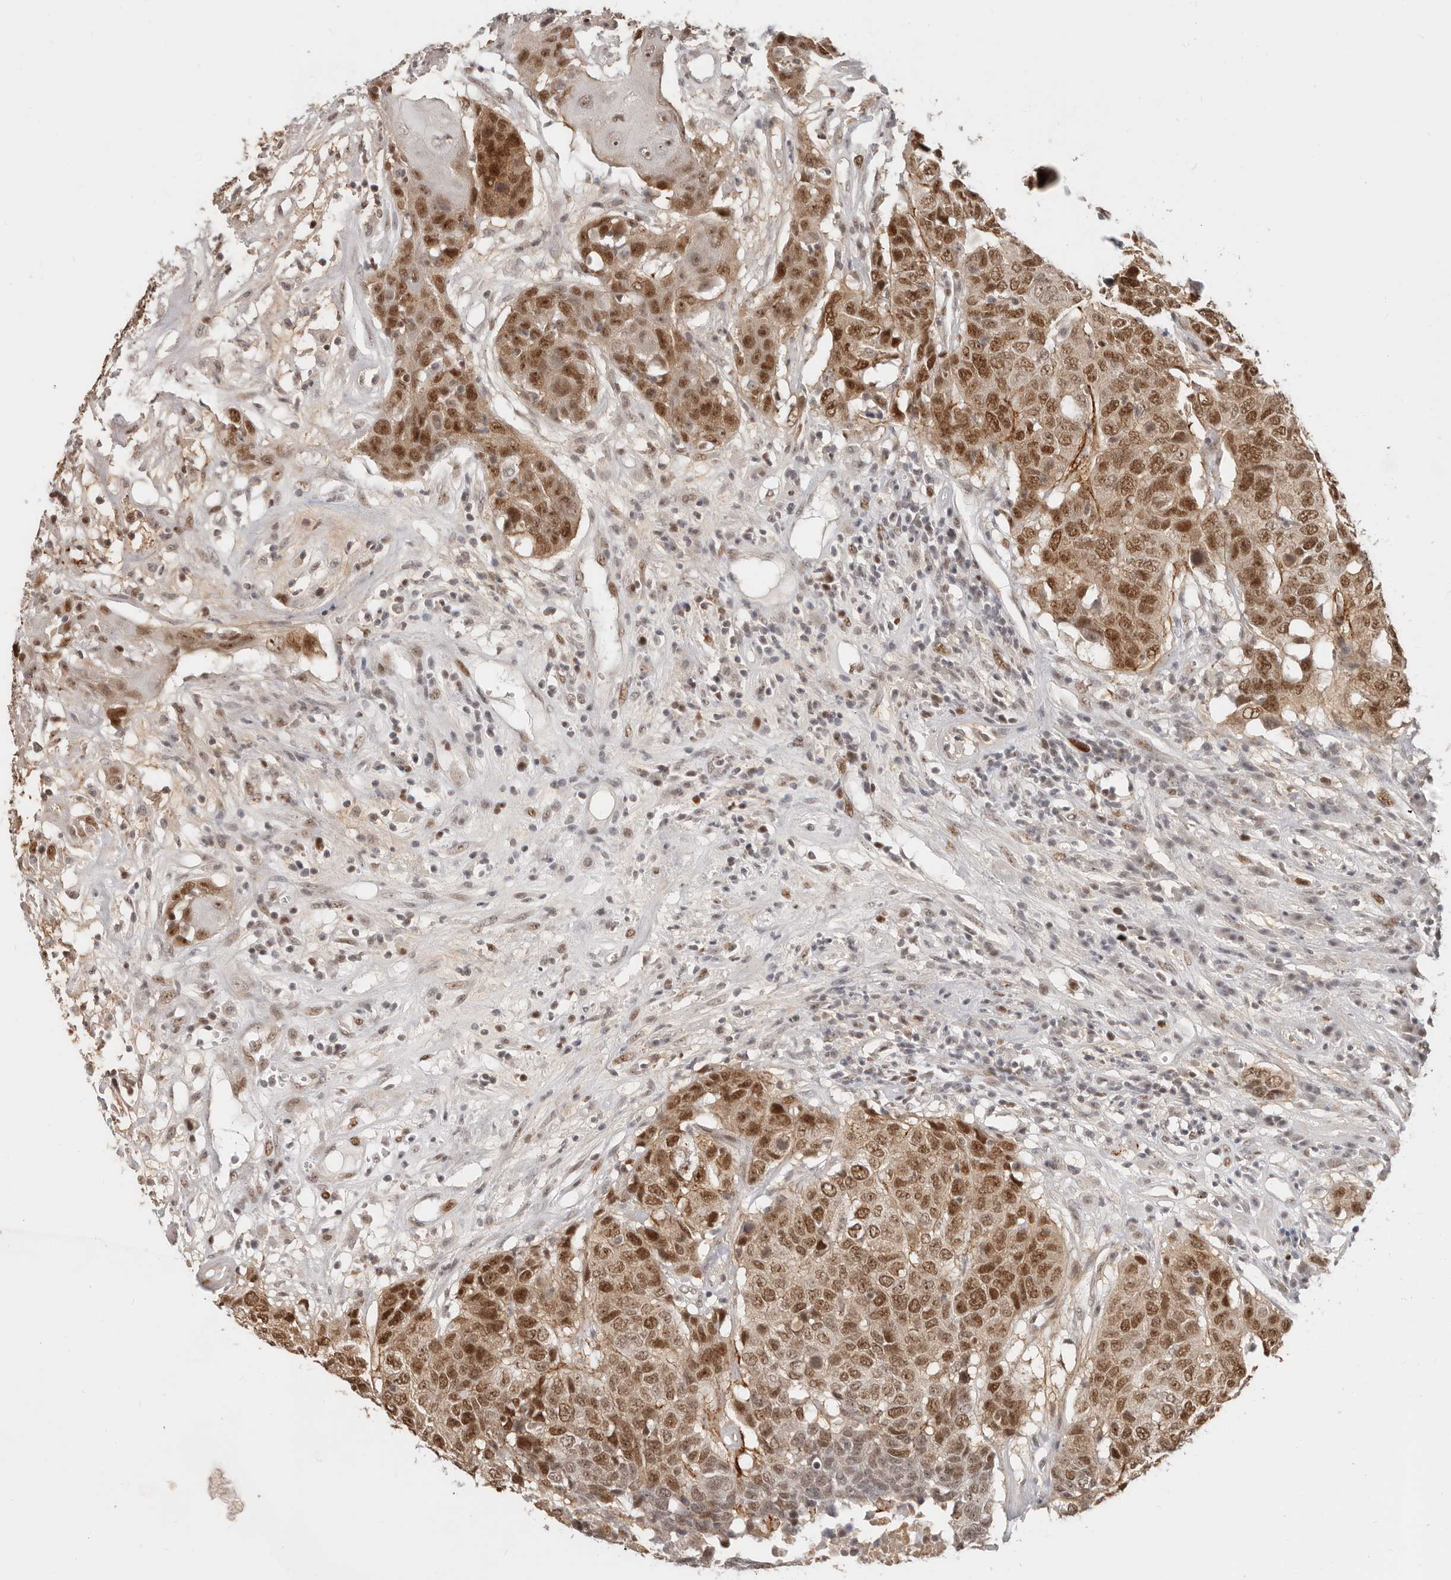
{"staining": {"intensity": "moderate", "quantity": ">75%", "location": "cytoplasmic/membranous,nuclear"}, "tissue": "head and neck cancer", "cell_type": "Tumor cells", "image_type": "cancer", "snomed": [{"axis": "morphology", "description": "Squamous cell carcinoma, NOS"}, {"axis": "topography", "description": "Head-Neck"}], "caption": "An IHC image of neoplastic tissue is shown. Protein staining in brown highlights moderate cytoplasmic/membranous and nuclear positivity in squamous cell carcinoma (head and neck) within tumor cells.", "gene": "RFC2", "patient": {"sex": "male", "age": 66}}